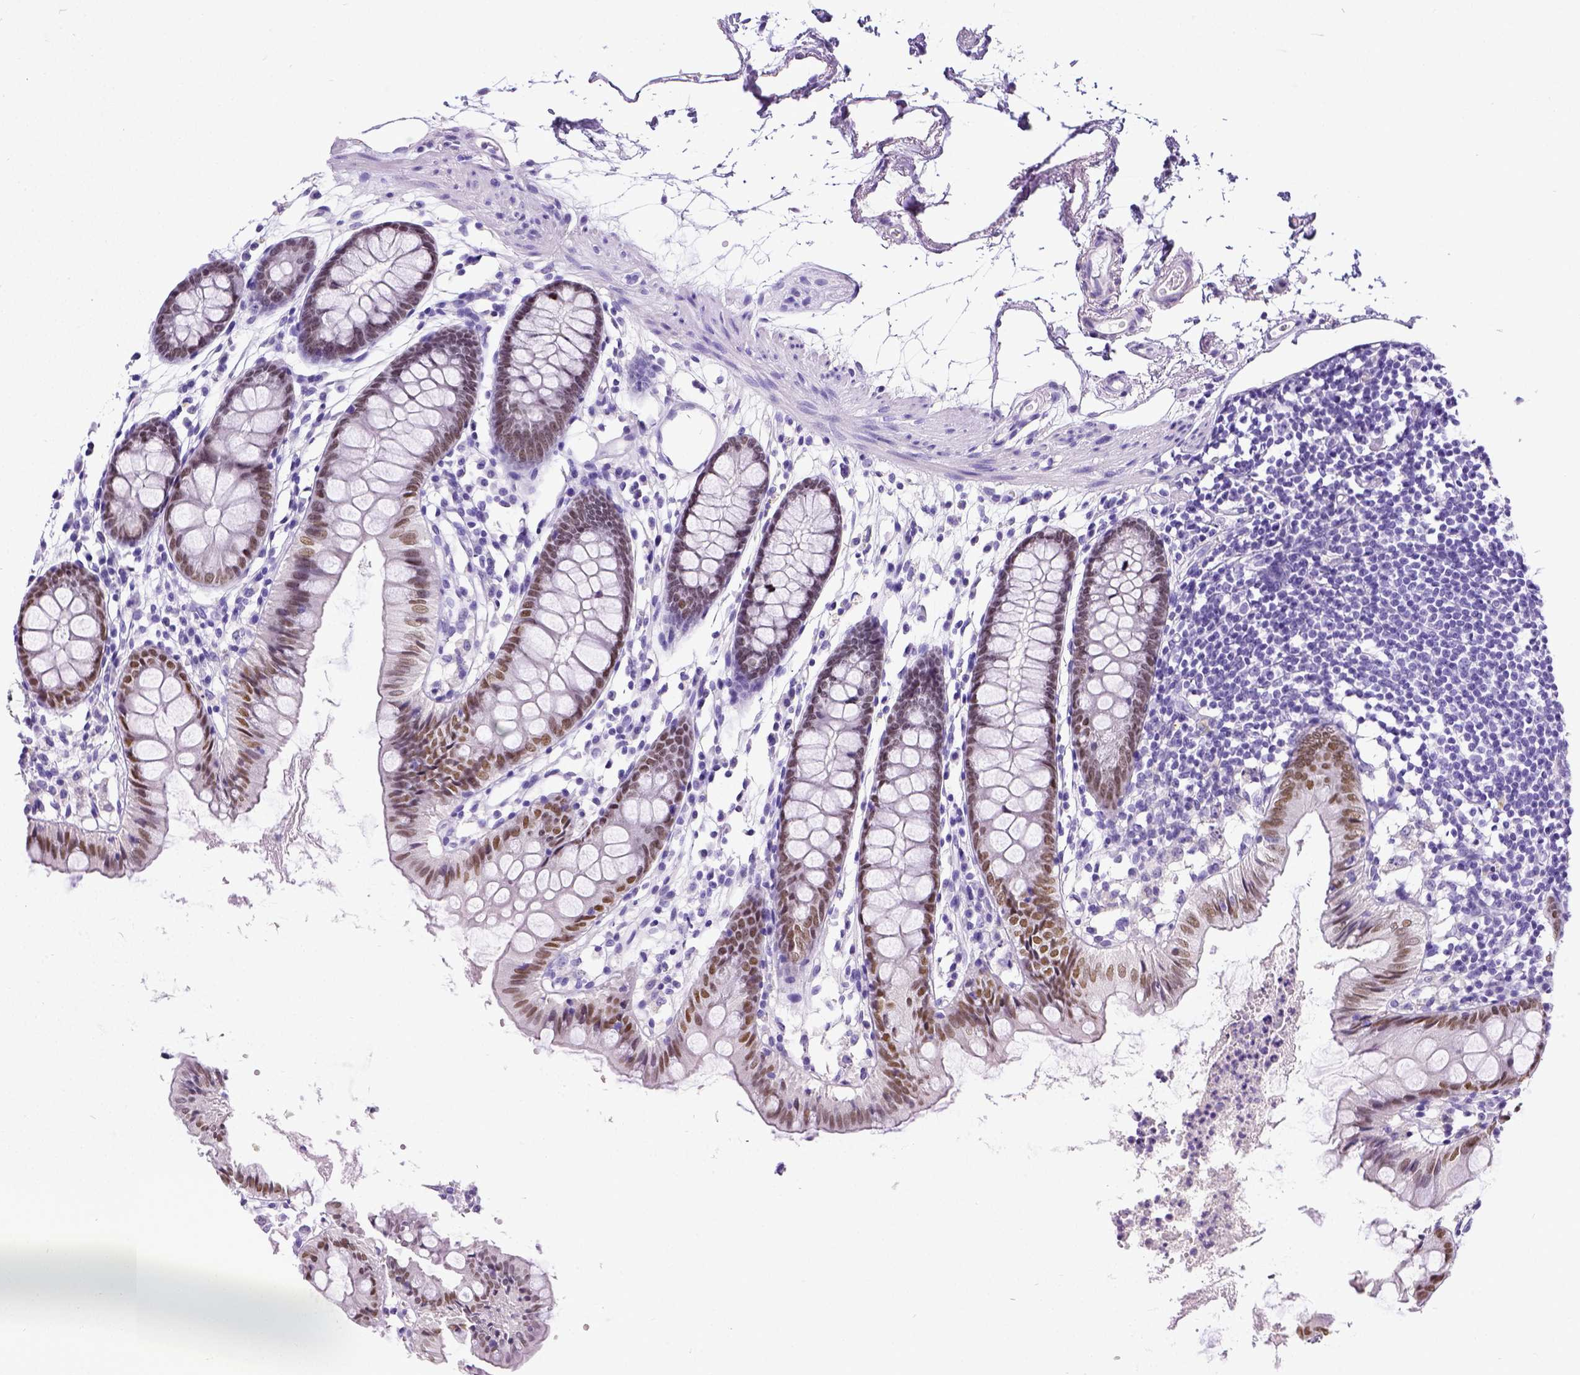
{"staining": {"intensity": "negative", "quantity": "none", "location": "none"}, "tissue": "colon", "cell_type": "Endothelial cells", "image_type": "normal", "snomed": [{"axis": "morphology", "description": "Normal tissue, NOS"}, {"axis": "topography", "description": "Colon"}], "caption": "This is a histopathology image of IHC staining of normal colon, which shows no staining in endothelial cells.", "gene": "SATB2", "patient": {"sex": "female", "age": 84}}